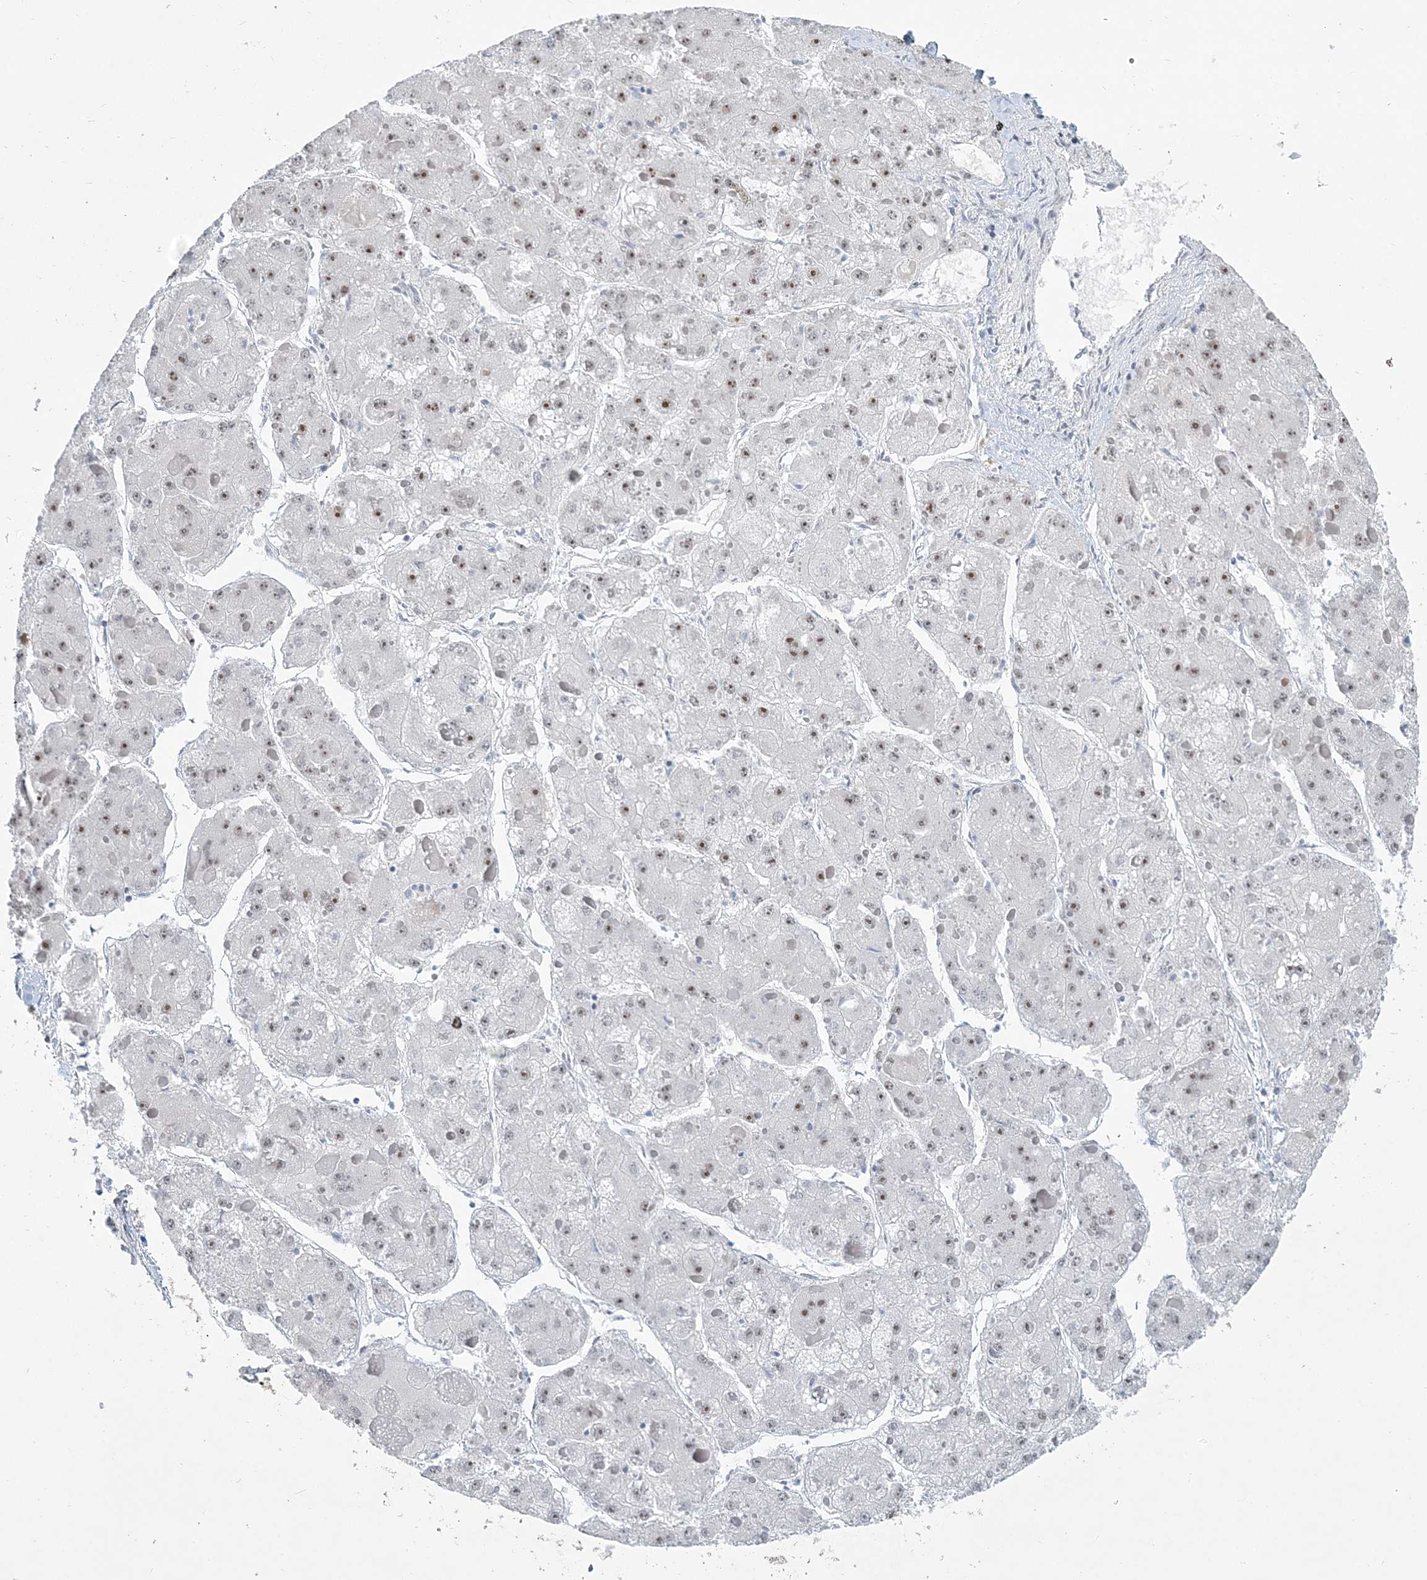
{"staining": {"intensity": "moderate", "quantity": "25%-75%", "location": "nuclear"}, "tissue": "liver cancer", "cell_type": "Tumor cells", "image_type": "cancer", "snomed": [{"axis": "morphology", "description": "Carcinoma, Hepatocellular, NOS"}, {"axis": "topography", "description": "Liver"}], "caption": "The micrograph reveals immunohistochemical staining of liver hepatocellular carcinoma. There is moderate nuclear positivity is appreciated in approximately 25%-75% of tumor cells. (DAB (3,3'-diaminobenzidine) = brown stain, brightfield microscopy at high magnification).", "gene": "PLRG1", "patient": {"sex": "female", "age": 73}}